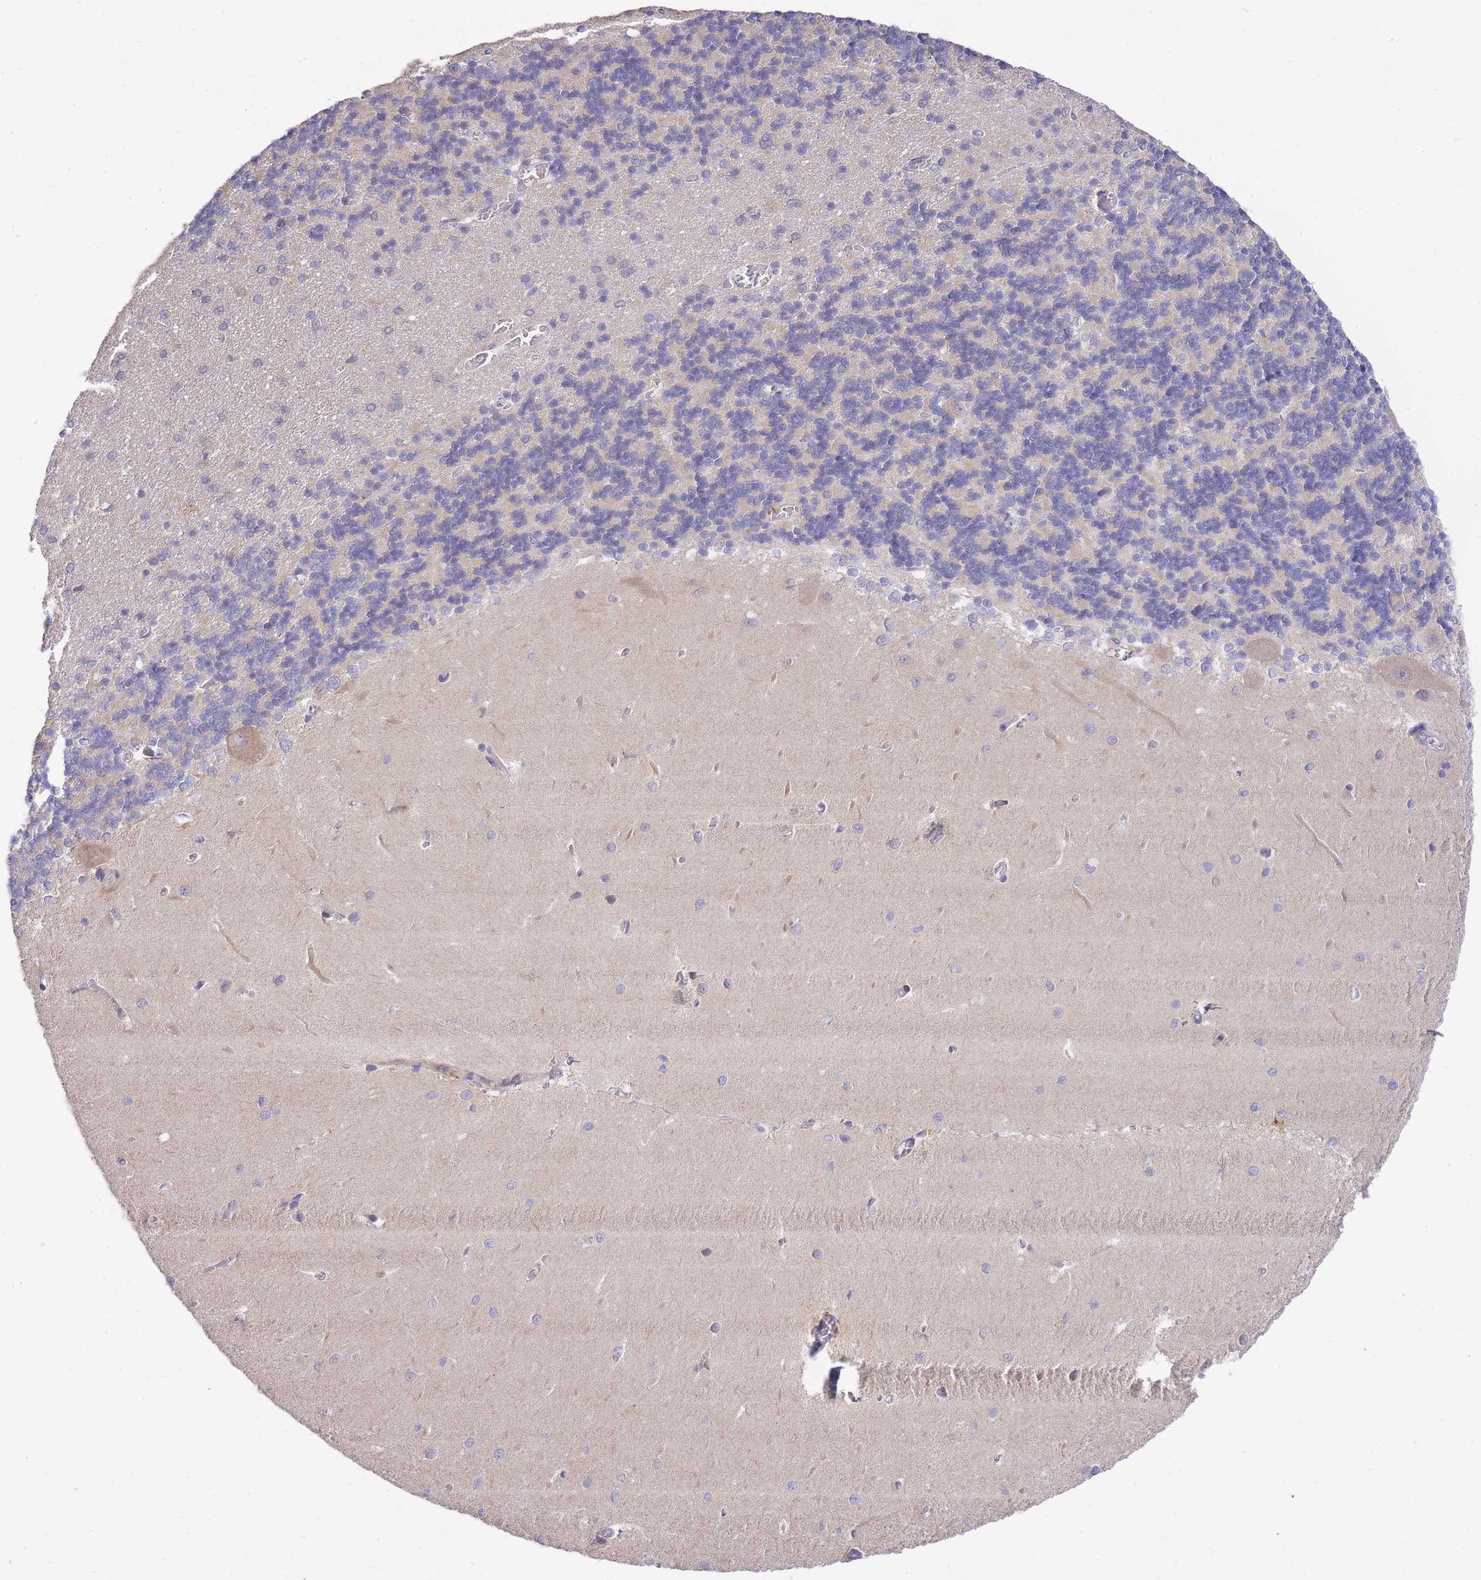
{"staining": {"intensity": "negative", "quantity": "none", "location": "none"}, "tissue": "cerebellum", "cell_type": "Cells in granular layer", "image_type": "normal", "snomed": [{"axis": "morphology", "description": "Normal tissue, NOS"}, {"axis": "topography", "description": "Cerebellum"}], "caption": "High magnification brightfield microscopy of unremarkable cerebellum stained with DAB (brown) and counterstained with hematoxylin (blue): cells in granular layer show no significant positivity. The staining is performed using DAB brown chromogen with nuclei counter-stained in using hematoxylin.", "gene": "EIF2B2", "patient": {"sex": "male", "age": 37}}